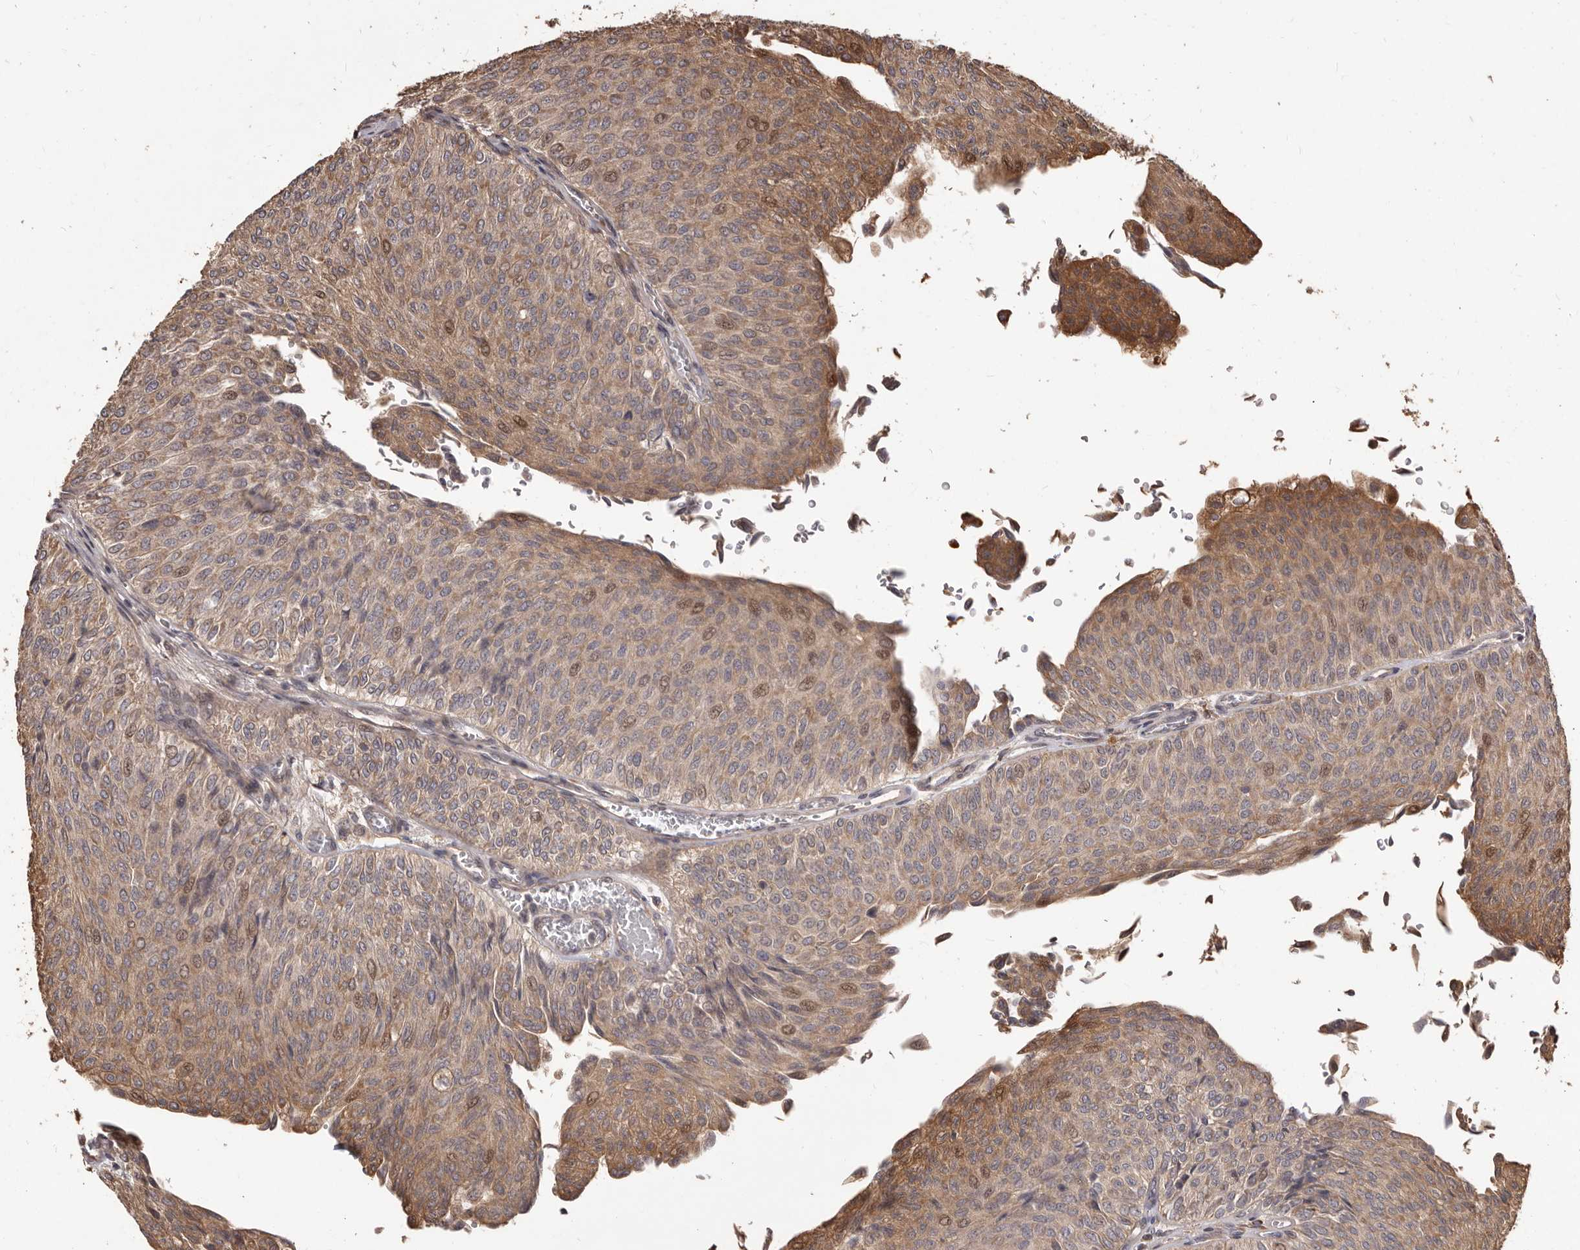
{"staining": {"intensity": "moderate", "quantity": "<25%", "location": "cytoplasmic/membranous,nuclear"}, "tissue": "urothelial cancer", "cell_type": "Tumor cells", "image_type": "cancer", "snomed": [{"axis": "morphology", "description": "Urothelial carcinoma, Low grade"}, {"axis": "topography", "description": "Urinary bladder"}], "caption": "A photomicrograph showing moderate cytoplasmic/membranous and nuclear expression in approximately <25% of tumor cells in urothelial carcinoma (low-grade), as visualized by brown immunohistochemical staining.", "gene": "MTO1", "patient": {"sex": "male", "age": 78}}